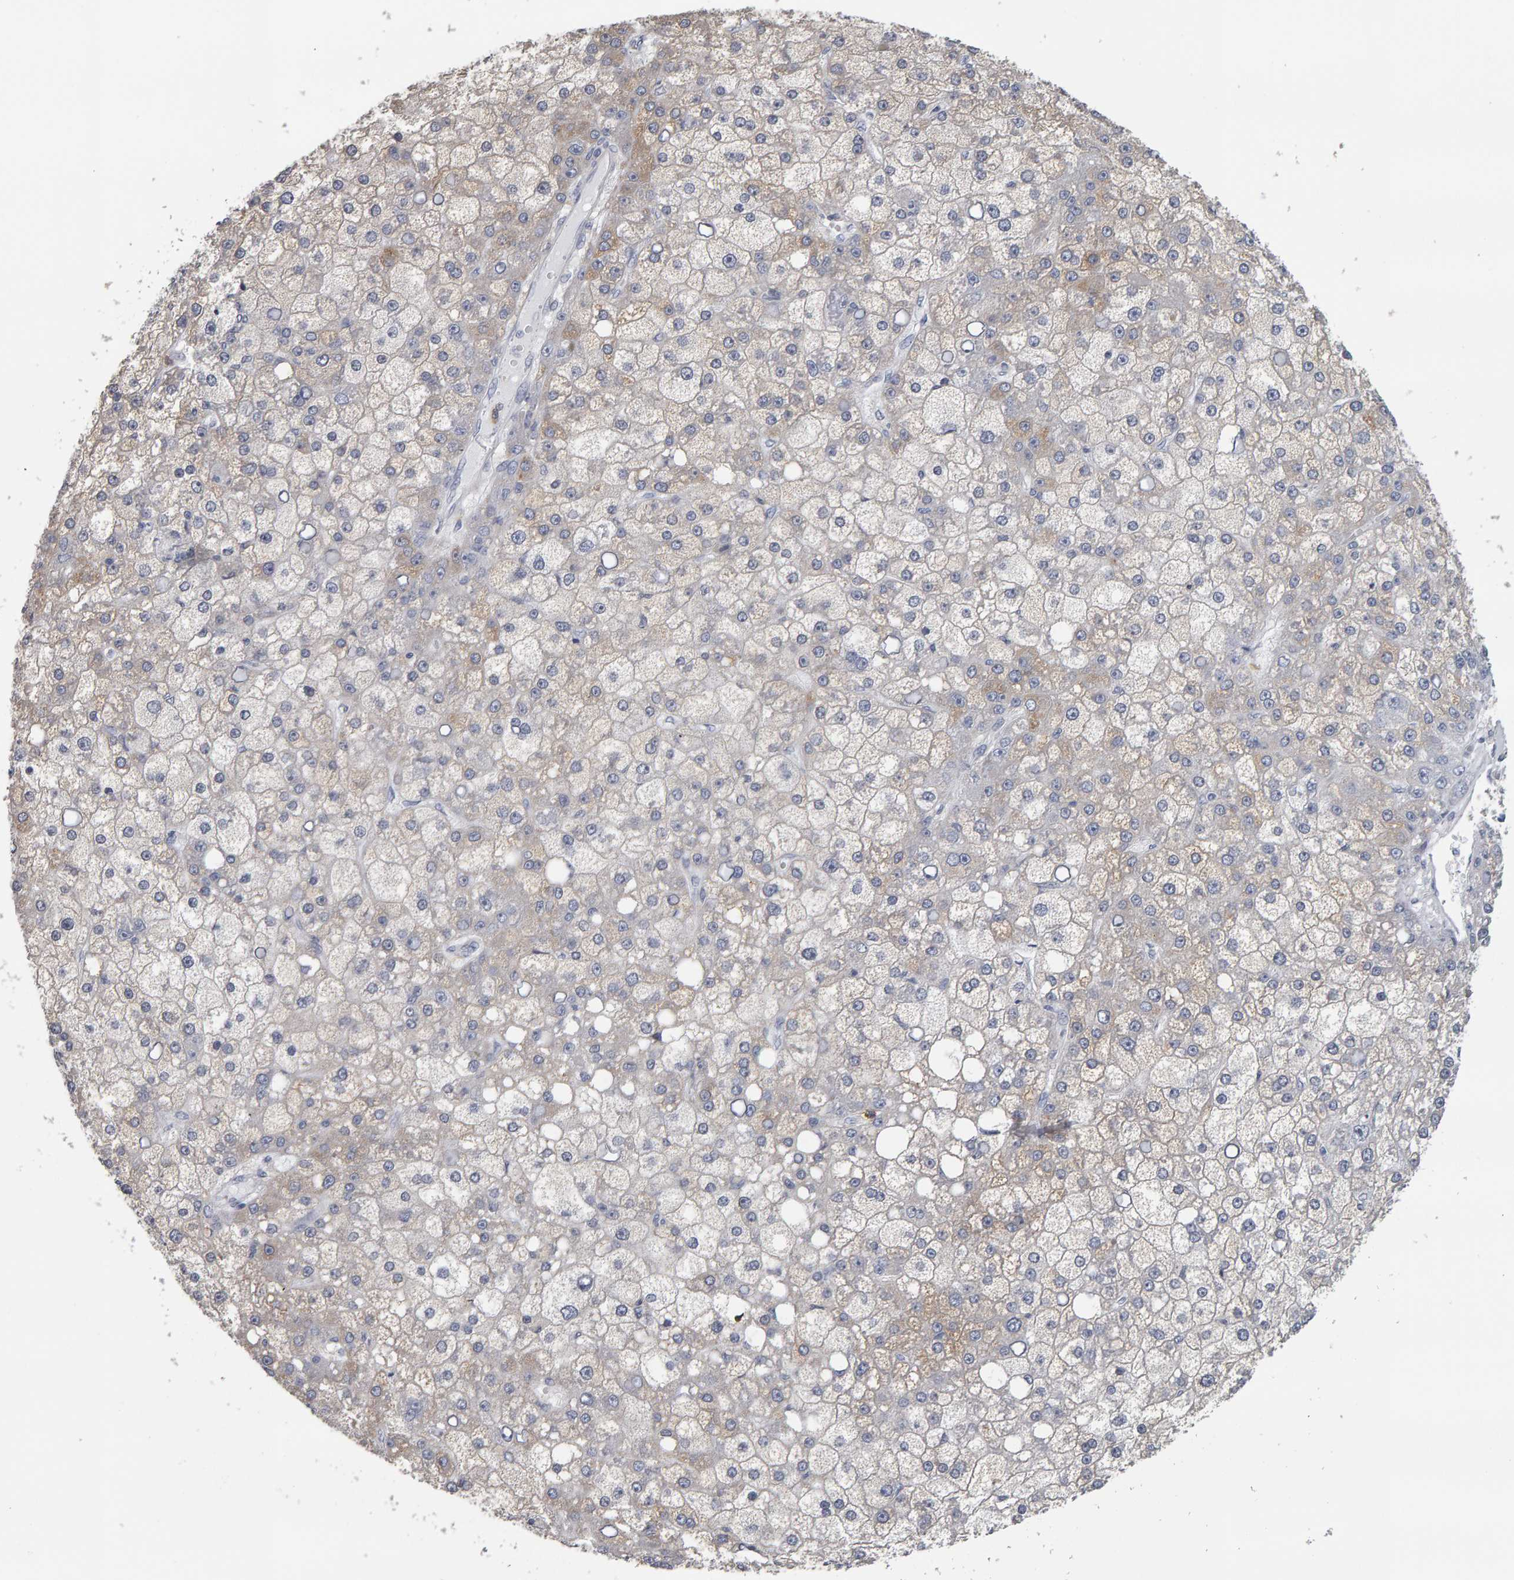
{"staining": {"intensity": "negative", "quantity": "none", "location": "none"}, "tissue": "liver cancer", "cell_type": "Tumor cells", "image_type": "cancer", "snomed": [{"axis": "morphology", "description": "Carcinoma, Hepatocellular, NOS"}, {"axis": "topography", "description": "Liver"}], "caption": "IHC photomicrograph of hepatocellular carcinoma (liver) stained for a protein (brown), which reveals no expression in tumor cells. Nuclei are stained in blue.", "gene": "CD38", "patient": {"sex": "male", "age": 67}}